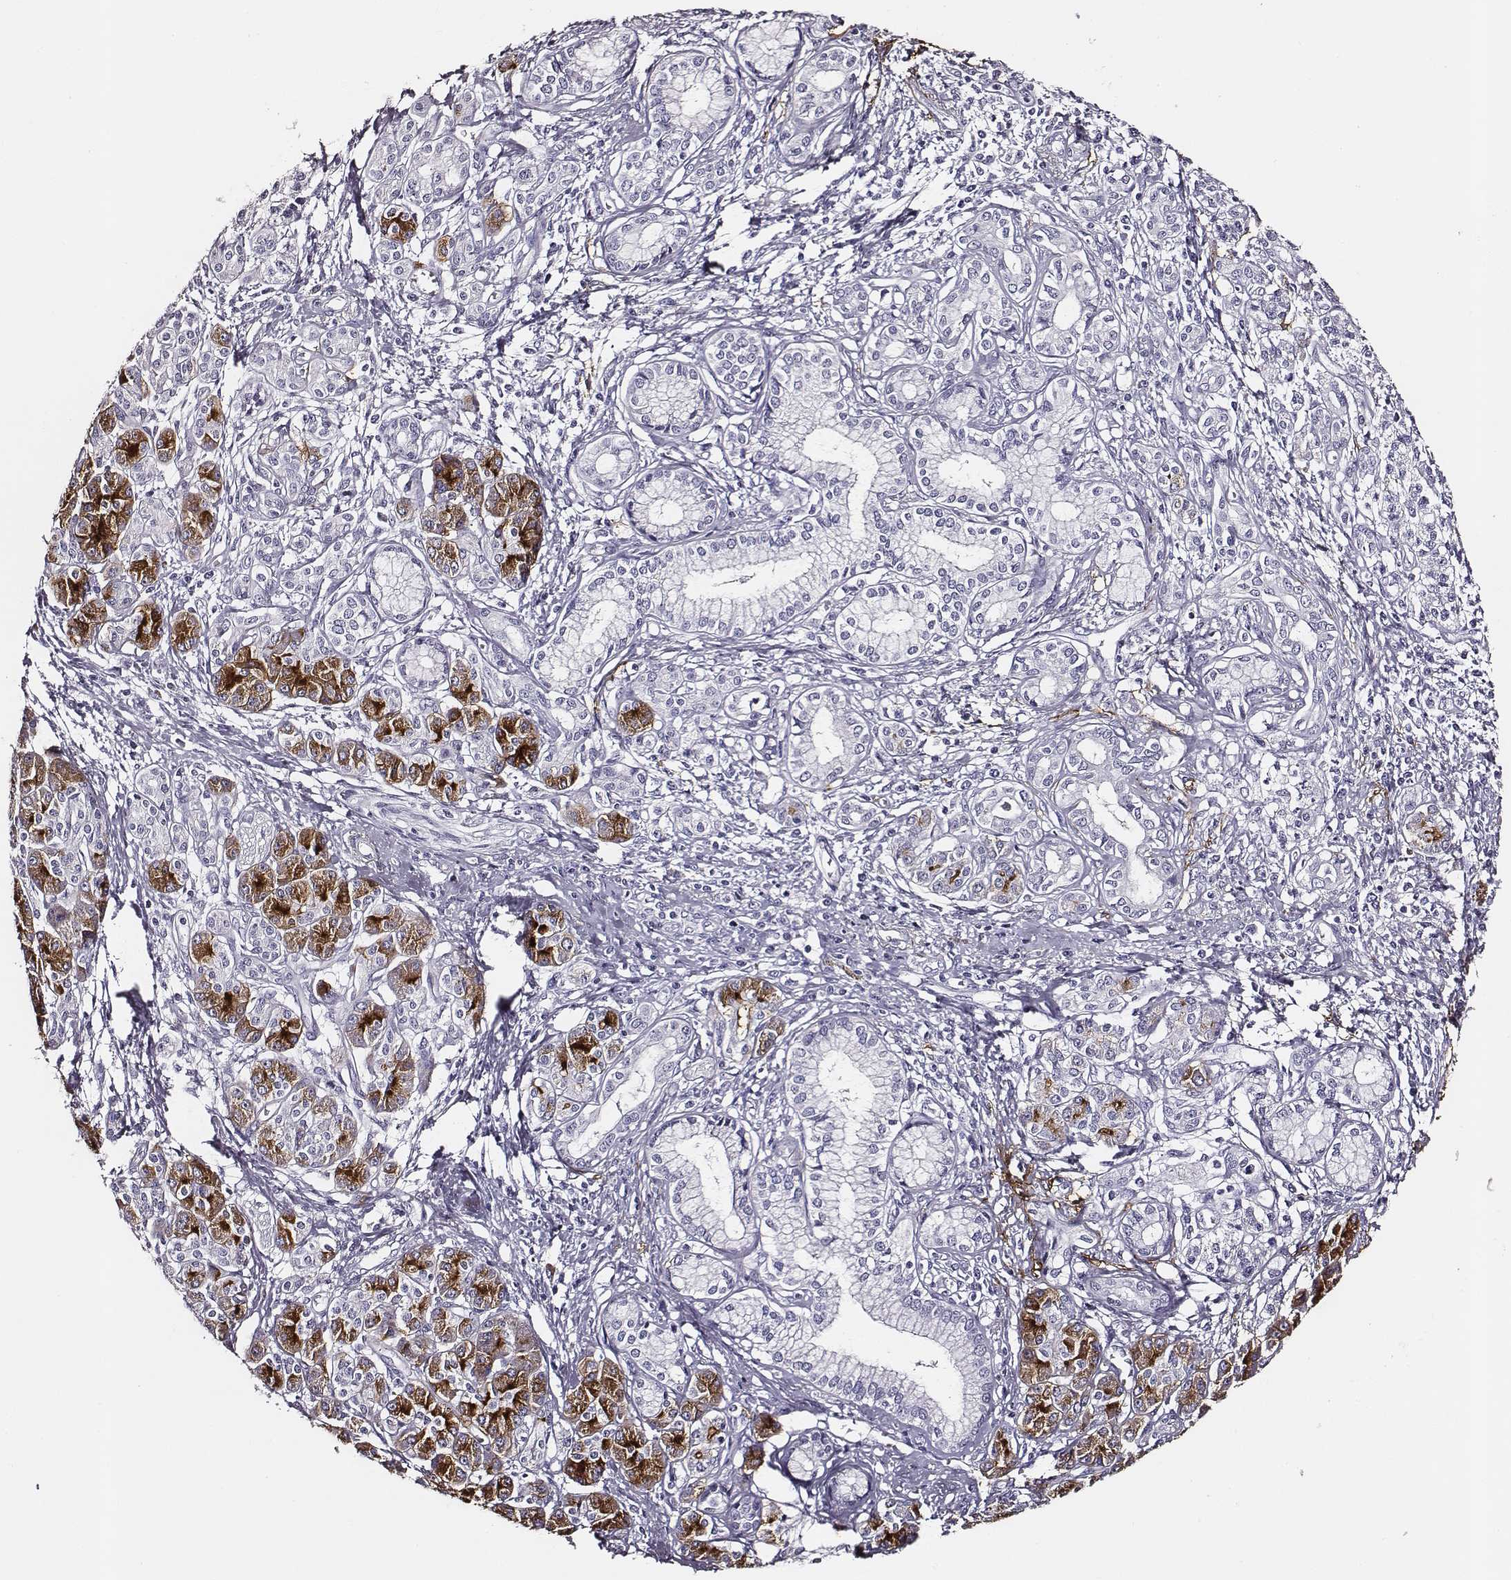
{"staining": {"intensity": "negative", "quantity": "none", "location": "none"}, "tissue": "pancreatic cancer", "cell_type": "Tumor cells", "image_type": "cancer", "snomed": [{"axis": "morphology", "description": "Adenocarcinoma, NOS"}, {"axis": "topography", "description": "Pancreas"}], "caption": "Tumor cells show no significant protein staining in pancreatic cancer (adenocarcinoma).", "gene": "DPEP1", "patient": {"sex": "male", "age": 70}}